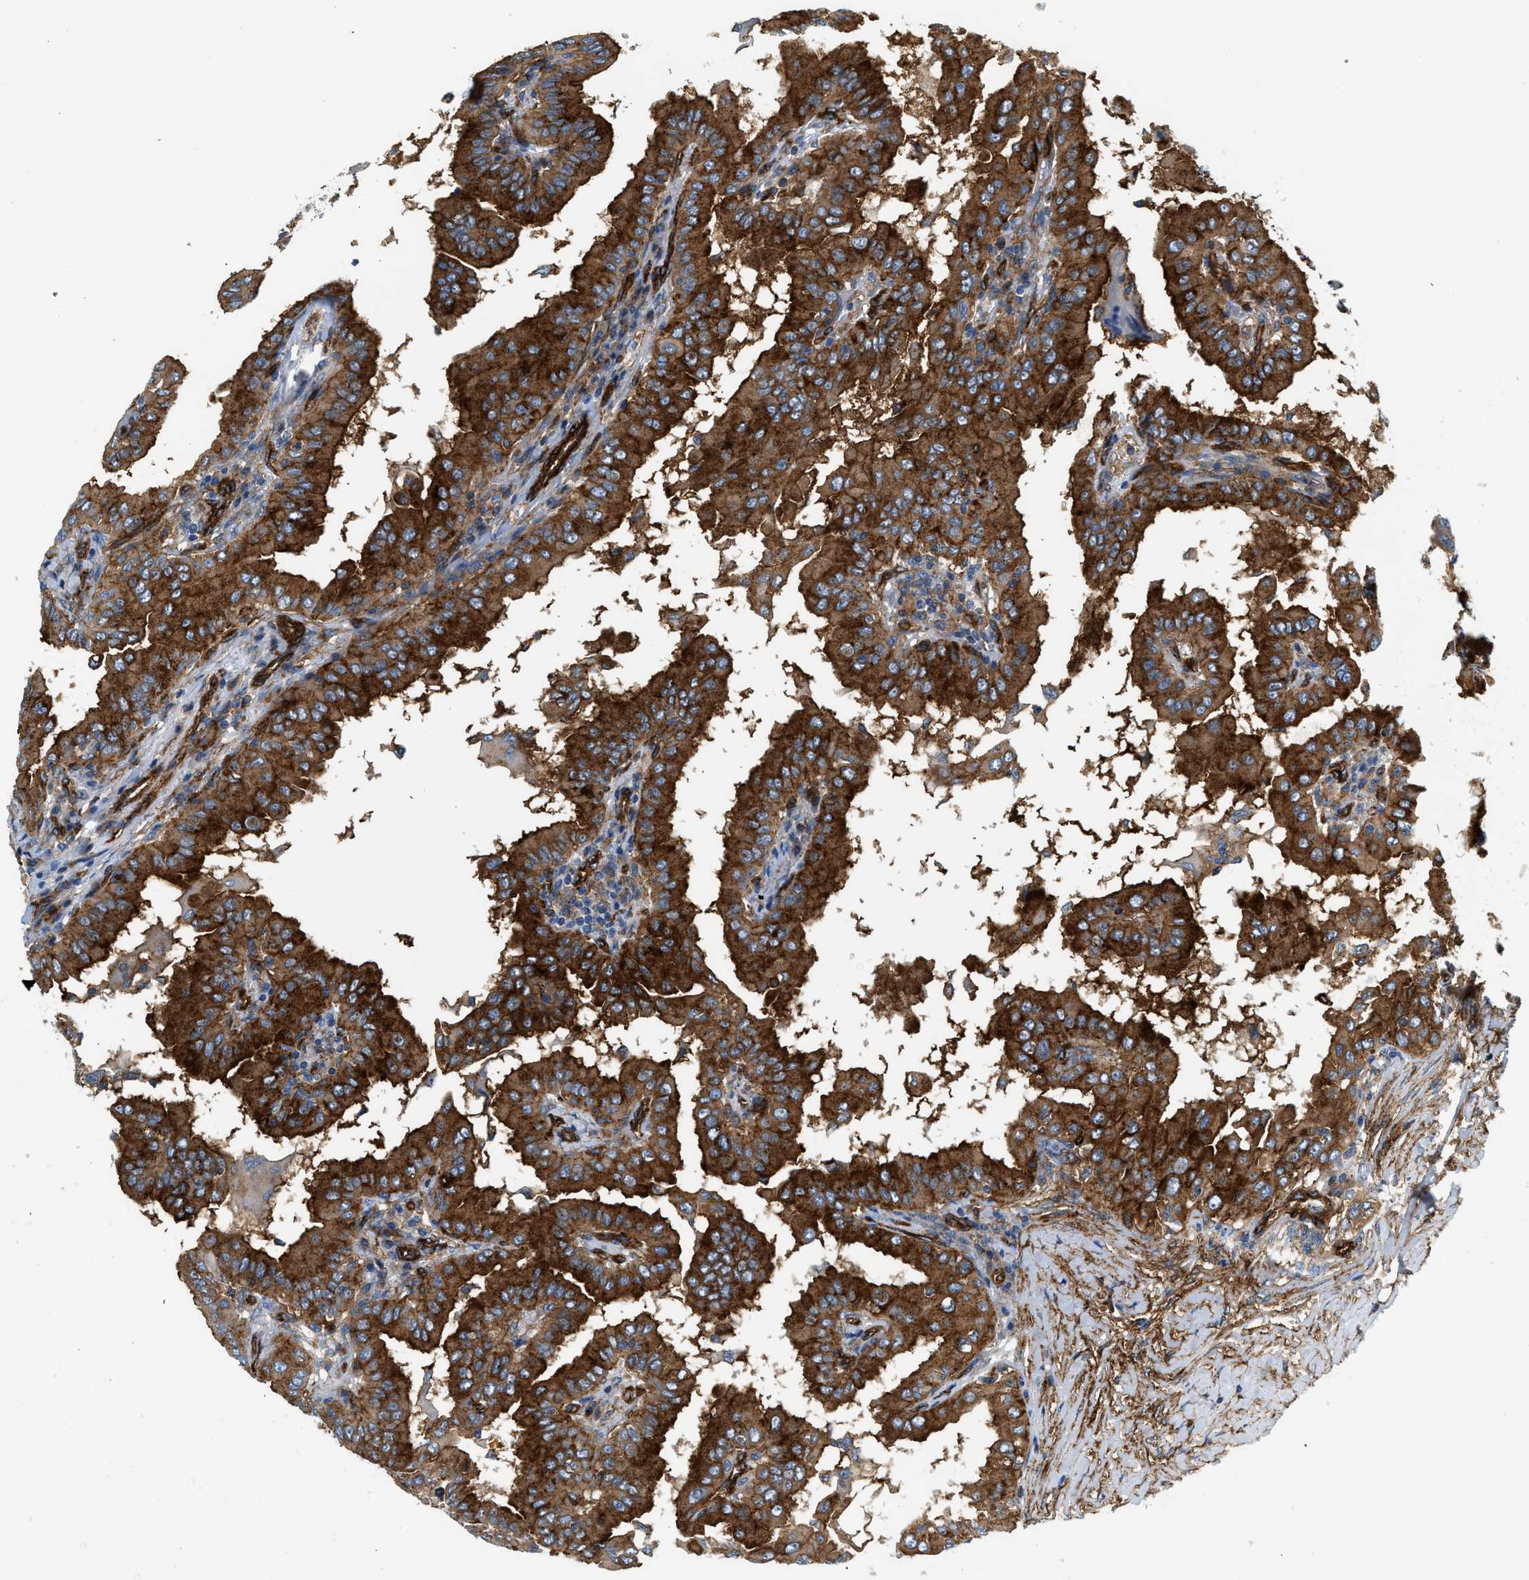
{"staining": {"intensity": "strong", "quantity": ">75%", "location": "cytoplasmic/membranous"}, "tissue": "thyroid cancer", "cell_type": "Tumor cells", "image_type": "cancer", "snomed": [{"axis": "morphology", "description": "Papillary adenocarcinoma, NOS"}, {"axis": "topography", "description": "Thyroid gland"}], "caption": "High-power microscopy captured an IHC image of papillary adenocarcinoma (thyroid), revealing strong cytoplasmic/membranous positivity in about >75% of tumor cells.", "gene": "HIP1", "patient": {"sex": "male", "age": 33}}